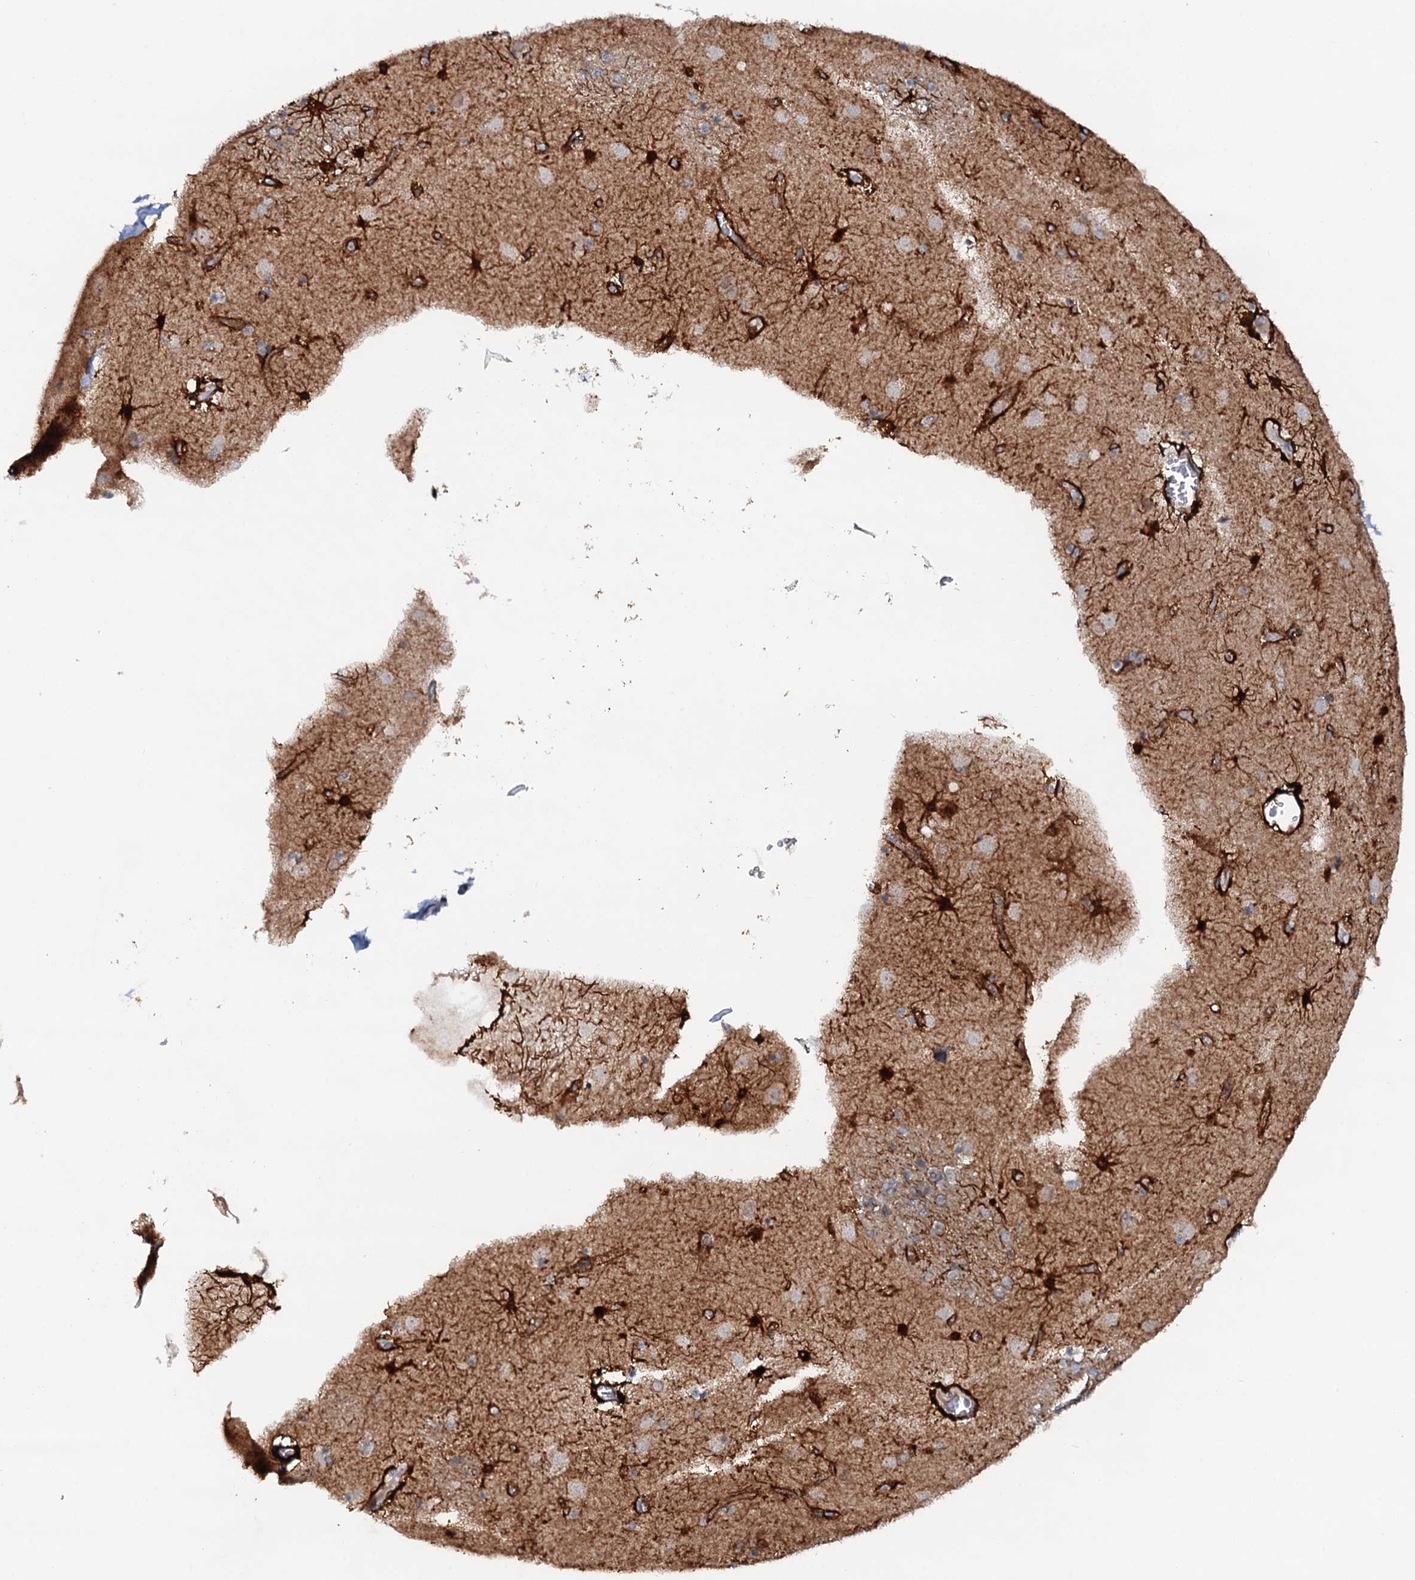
{"staining": {"intensity": "strong", "quantity": "<25%", "location": "cytoplasmic/membranous"}, "tissue": "caudate", "cell_type": "Glial cells", "image_type": "normal", "snomed": [{"axis": "morphology", "description": "Normal tissue, NOS"}, {"axis": "topography", "description": "Lateral ventricle wall"}], "caption": "Immunohistochemistry (IHC) (DAB (3,3'-diaminobenzidine)) staining of unremarkable human caudate exhibits strong cytoplasmic/membranous protein staining in approximately <25% of glial cells. (Stains: DAB (3,3'-diaminobenzidine) in brown, nuclei in blue, Microscopy: brightfield microscopy at high magnification).", "gene": "SNTA1", "patient": {"sex": "male", "age": 70}}